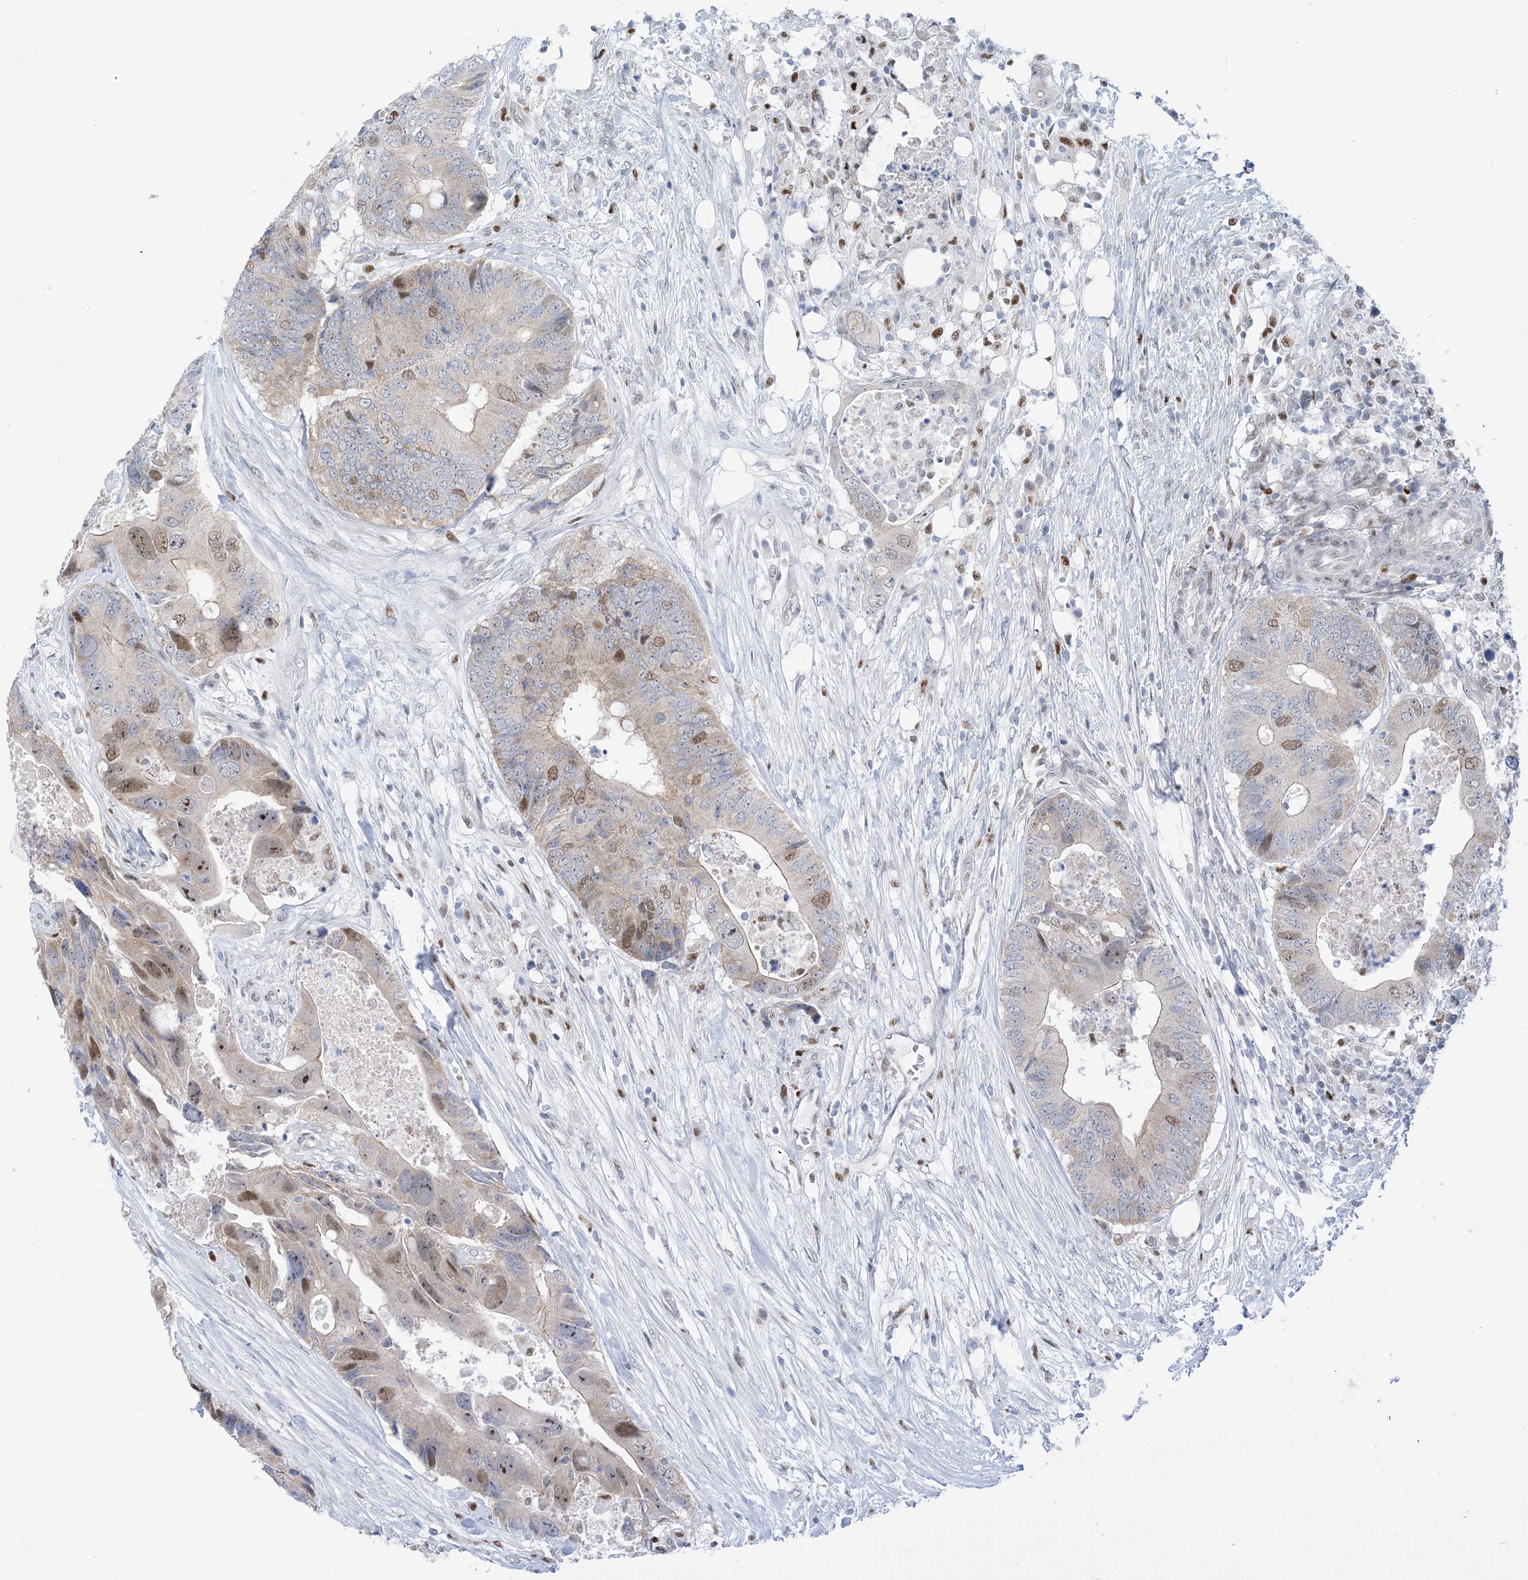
{"staining": {"intensity": "moderate", "quantity": "<25%", "location": "nuclear"}, "tissue": "colorectal cancer", "cell_type": "Tumor cells", "image_type": "cancer", "snomed": [{"axis": "morphology", "description": "Adenocarcinoma, NOS"}, {"axis": "topography", "description": "Colon"}], "caption": "Colorectal cancer (adenocarcinoma) tissue displays moderate nuclear expression in approximately <25% of tumor cells The staining was performed using DAB, with brown indicating positive protein expression. Nuclei are stained blue with hematoxylin.", "gene": "MARS2", "patient": {"sex": "male", "age": 71}}